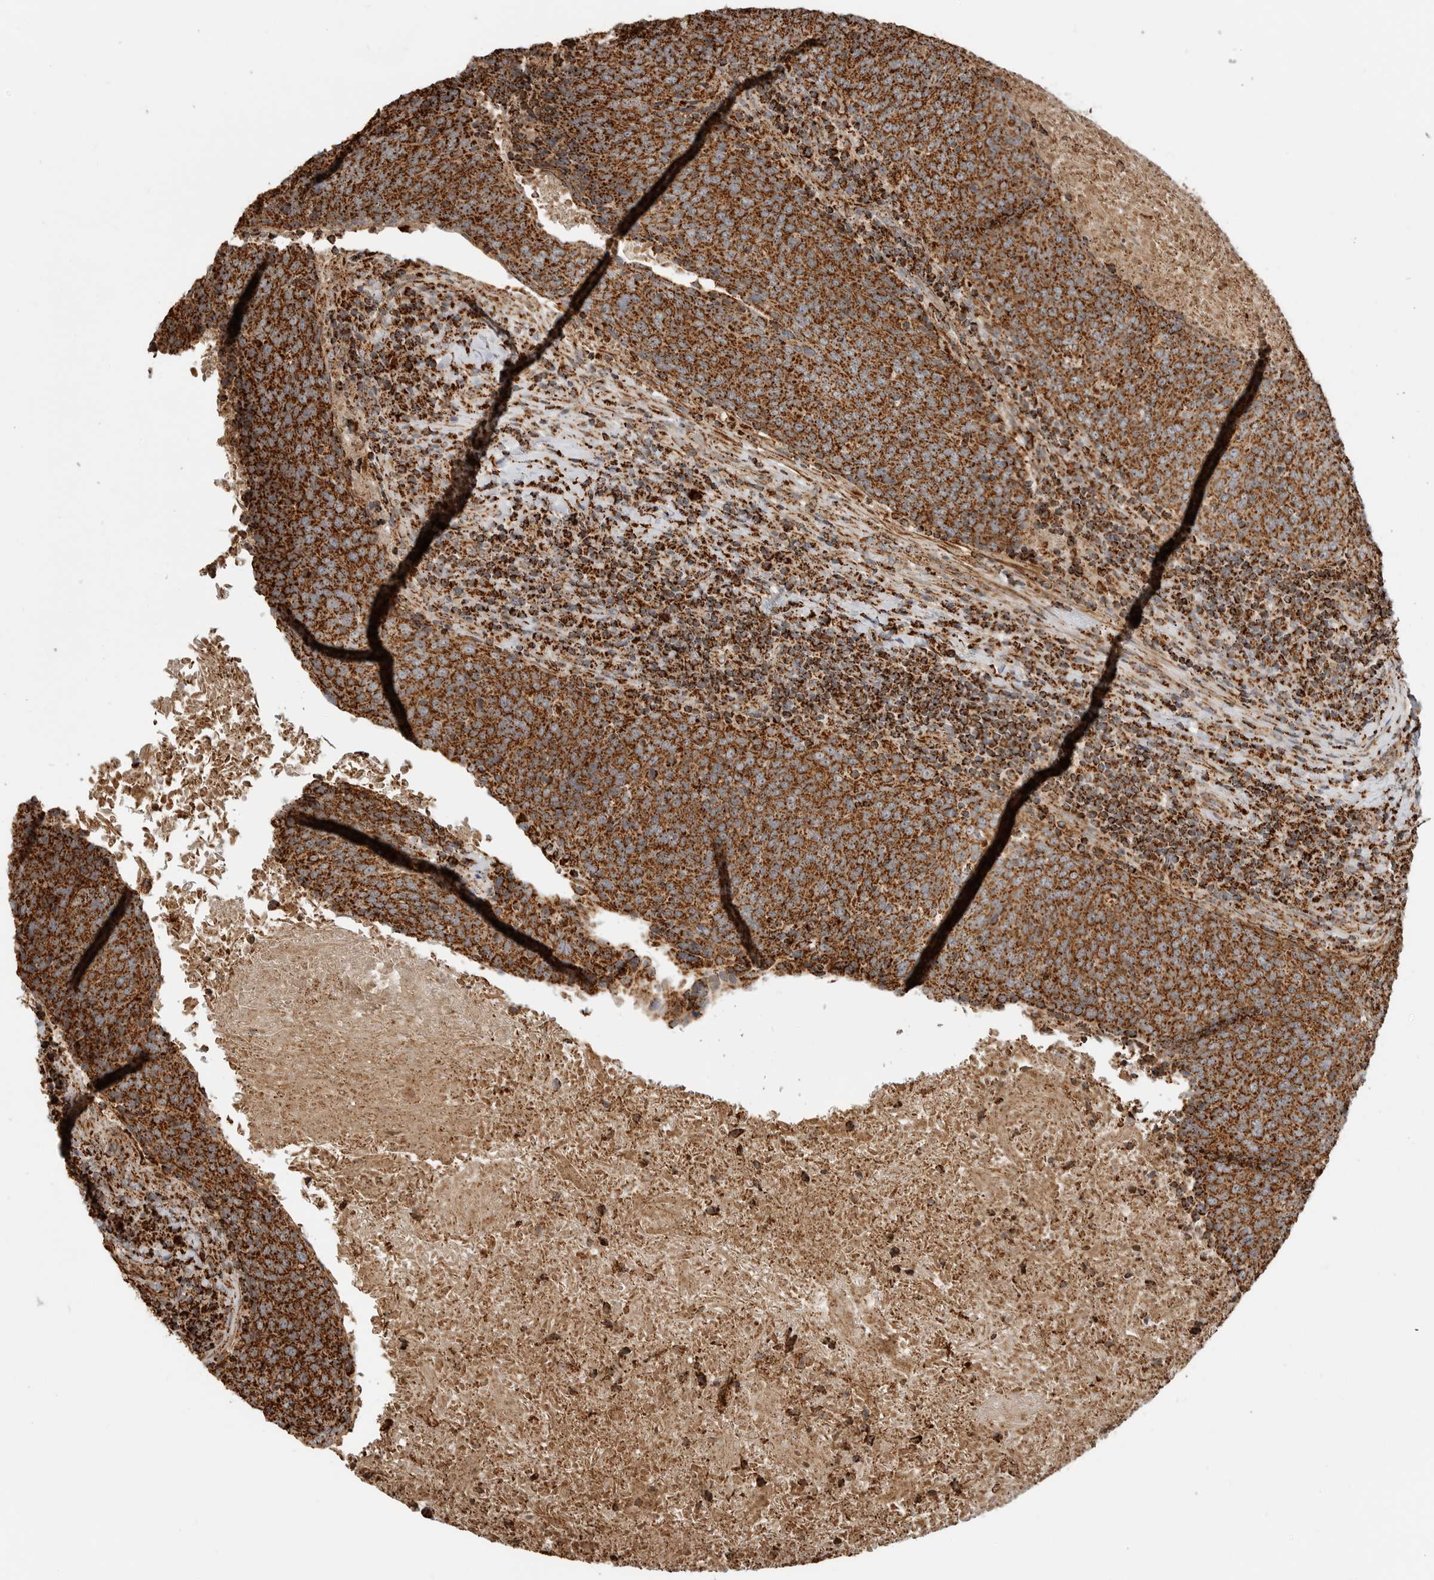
{"staining": {"intensity": "strong", "quantity": ">75%", "location": "cytoplasmic/membranous"}, "tissue": "head and neck cancer", "cell_type": "Tumor cells", "image_type": "cancer", "snomed": [{"axis": "morphology", "description": "Squamous cell carcinoma, NOS"}, {"axis": "morphology", "description": "Squamous cell carcinoma, metastatic, NOS"}, {"axis": "topography", "description": "Lymph node"}, {"axis": "topography", "description": "Head-Neck"}], "caption": "Immunohistochemical staining of human squamous cell carcinoma (head and neck) reveals strong cytoplasmic/membranous protein positivity in approximately >75% of tumor cells. Nuclei are stained in blue.", "gene": "BMP2K", "patient": {"sex": "male", "age": 62}}